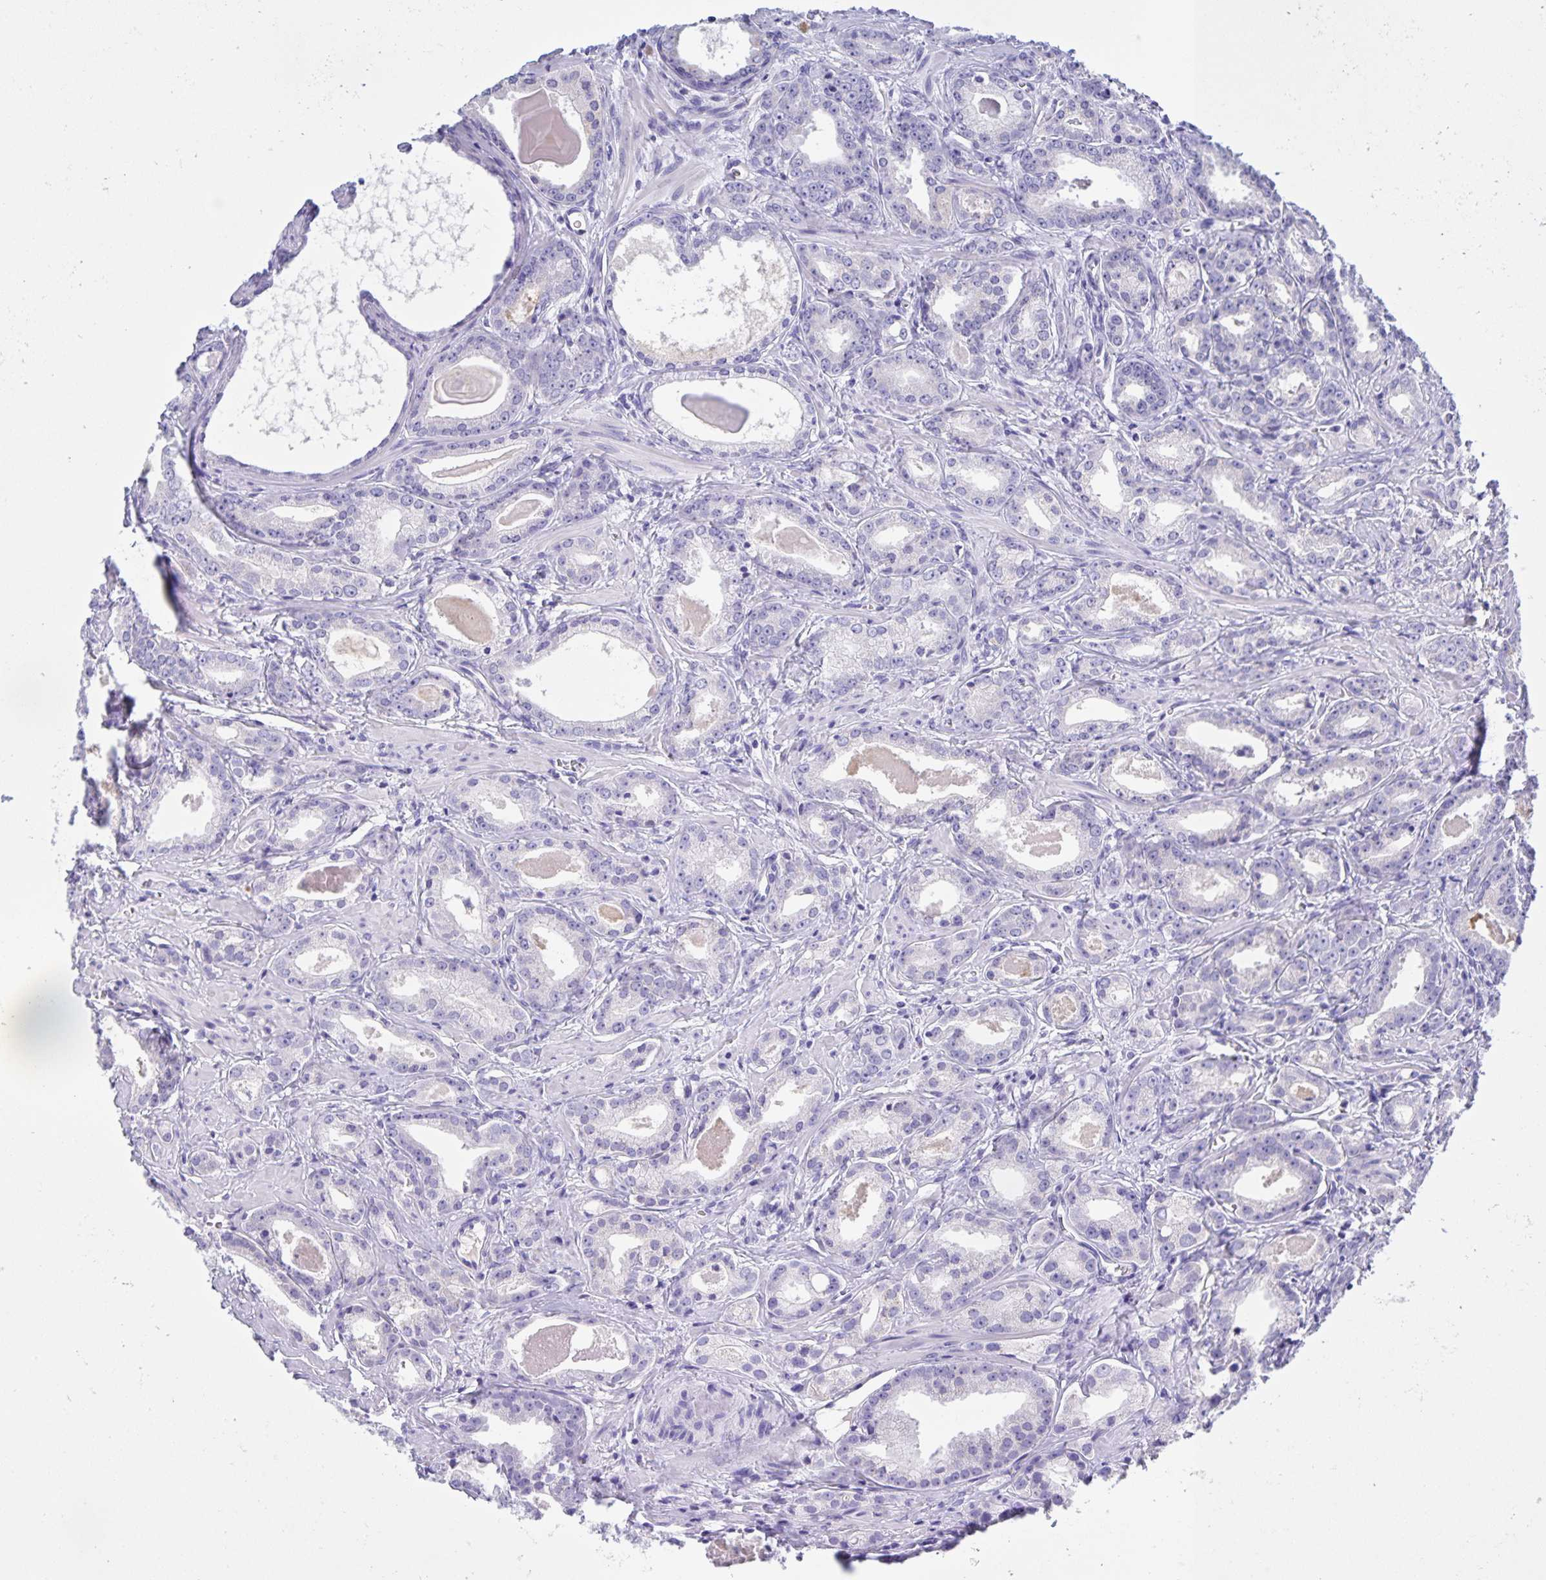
{"staining": {"intensity": "negative", "quantity": "none", "location": "none"}, "tissue": "prostate cancer", "cell_type": "Tumor cells", "image_type": "cancer", "snomed": [{"axis": "morphology", "description": "Adenocarcinoma, NOS"}, {"axis": "morphology", "description": "Adenocarcinoma, Low grade"}, {"axis": "topography", "description": "Prostate"}], "caption": "Tumor cells are negative for brown protein staining in adenocarcinoma (prostate).", "gene": "CATSPER4", "patient": {"sex": "male", "age": 64}}